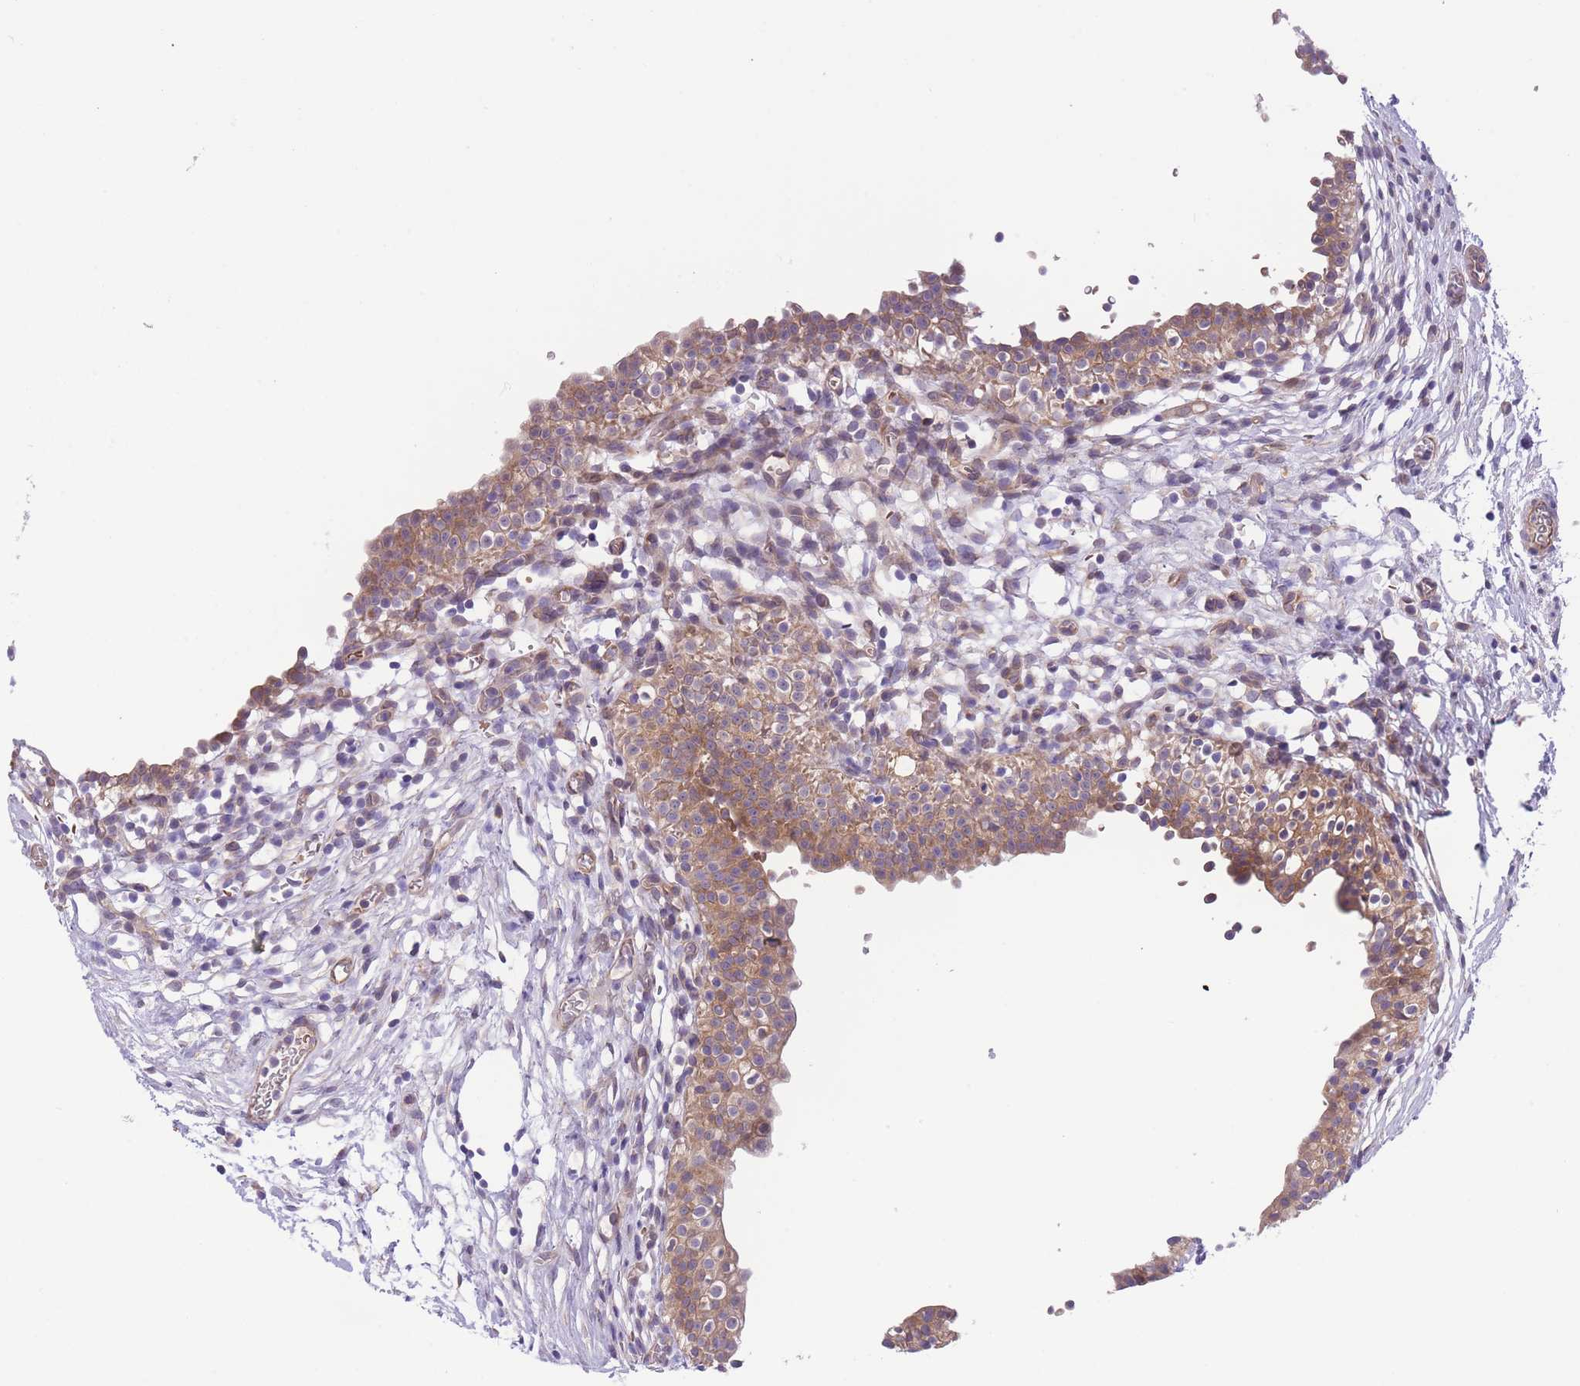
{"staining": {"intensity": "moderate", "quantity": ">75%", "location": "cytoplasmic/membranous"}, "tissue": "urinary bladder", "cell_type": "Urothelial cells", "image_type": "normal", "snomed": [{"axis": "morphology", "description": "Normal tissue, NOS"}, {"axis": "topography", "description": "Urinary bladder"}, {"axis": "topography", "description": "Peripheral nerve tissue"}], "caption": "Urinary bladder stained with IHC reveals moderate cytoplasmic/membranous positivity in about >75% of urothelial cells.", "gene": "WWOX", "patient": {"sex": "male", "age": 55}}